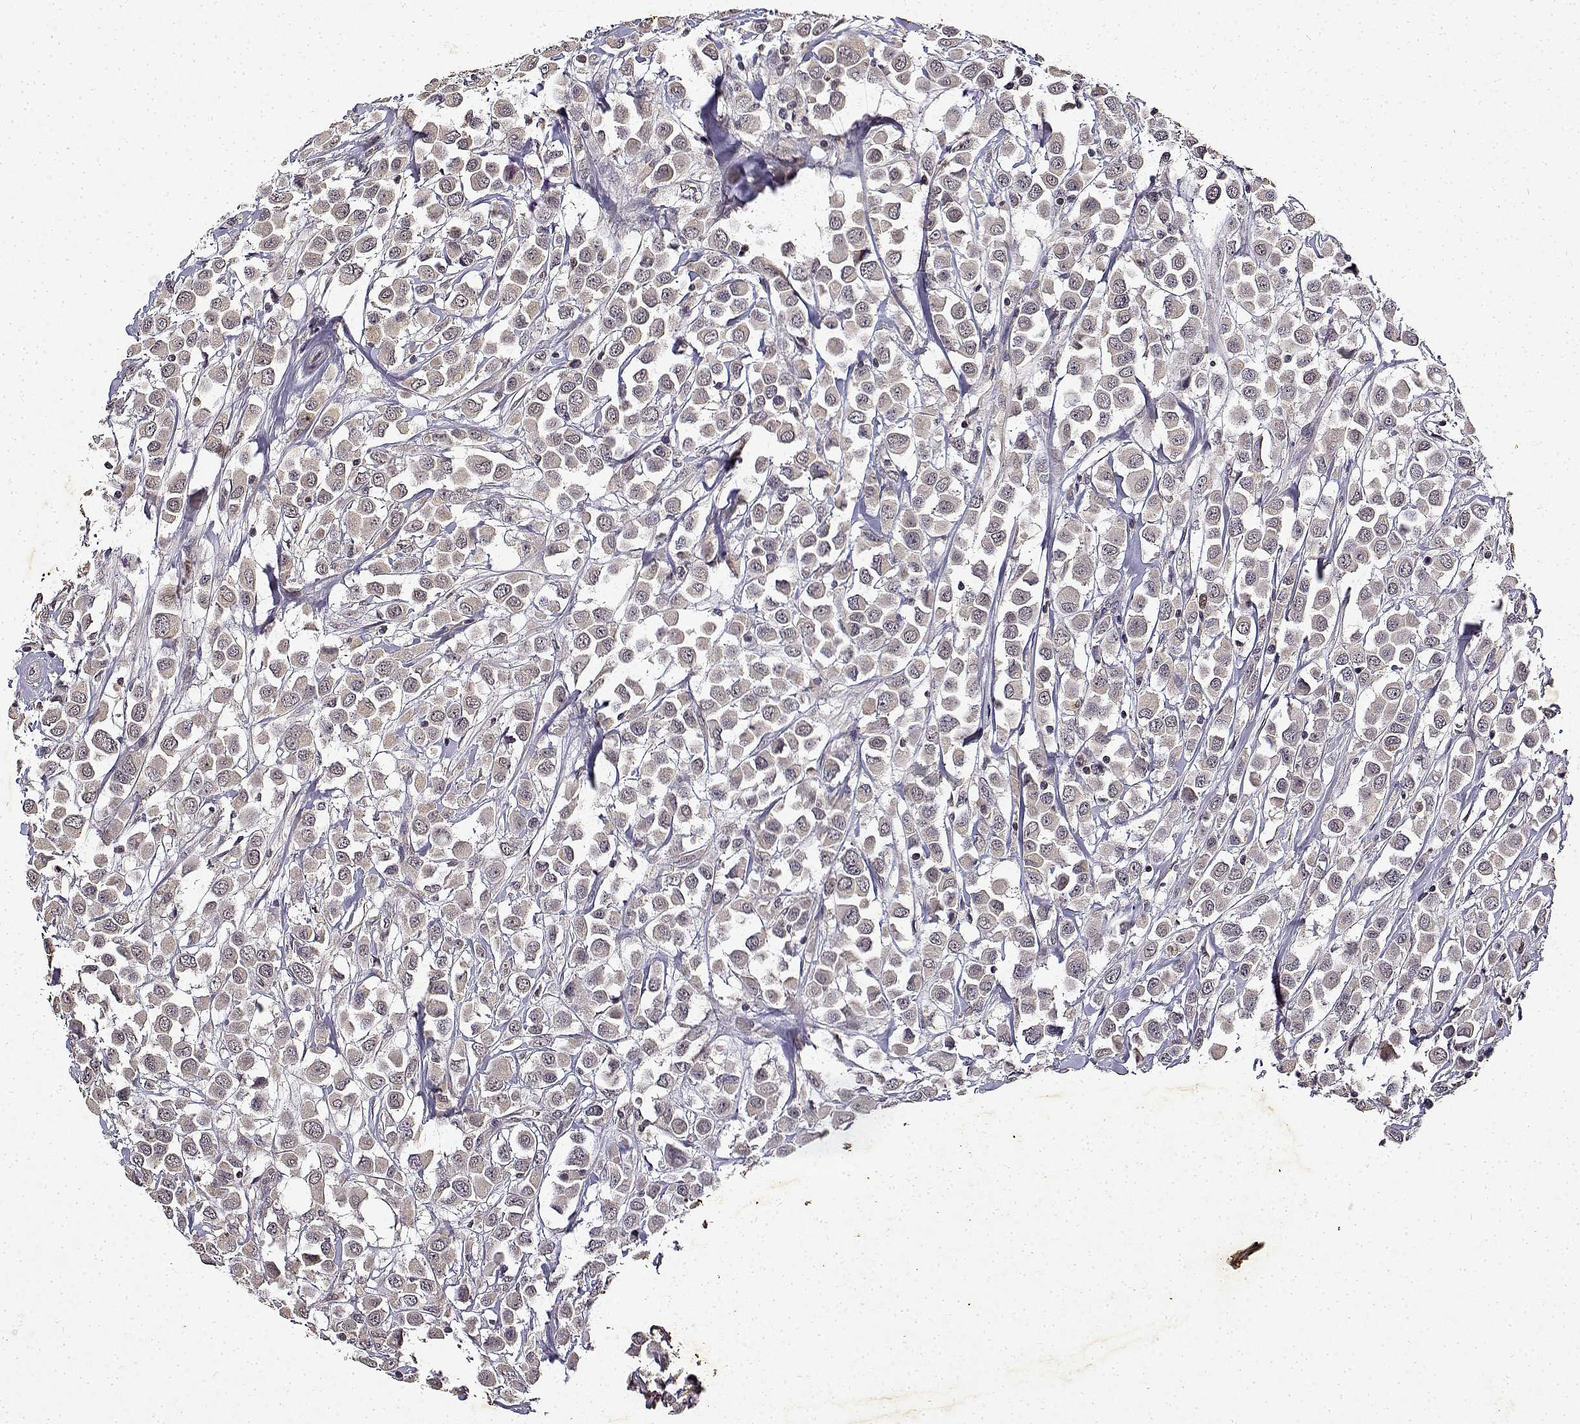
{"staining": {"intensity": "negative", "quantity": "none", "location": "none"}, "tissue": "breast cancer", "cell_type": "Tumor cells", "image_type": "cancer", "snomed": [{"axis": "morphology", "description": "Duct carcinoma"}, {"axis": "topography", "description": "Breast"}], "caption": "High magnification brightfield microscopy of invasive ductal carcinoma (breast) stained with DAB (3,3'-diaminobenzidine) (brown) and counterstained with hematoxylin (blue): tumor cells show no significant positivity.", "gene": "BDNF", "patient": {"sex": "female", "age": 61}}